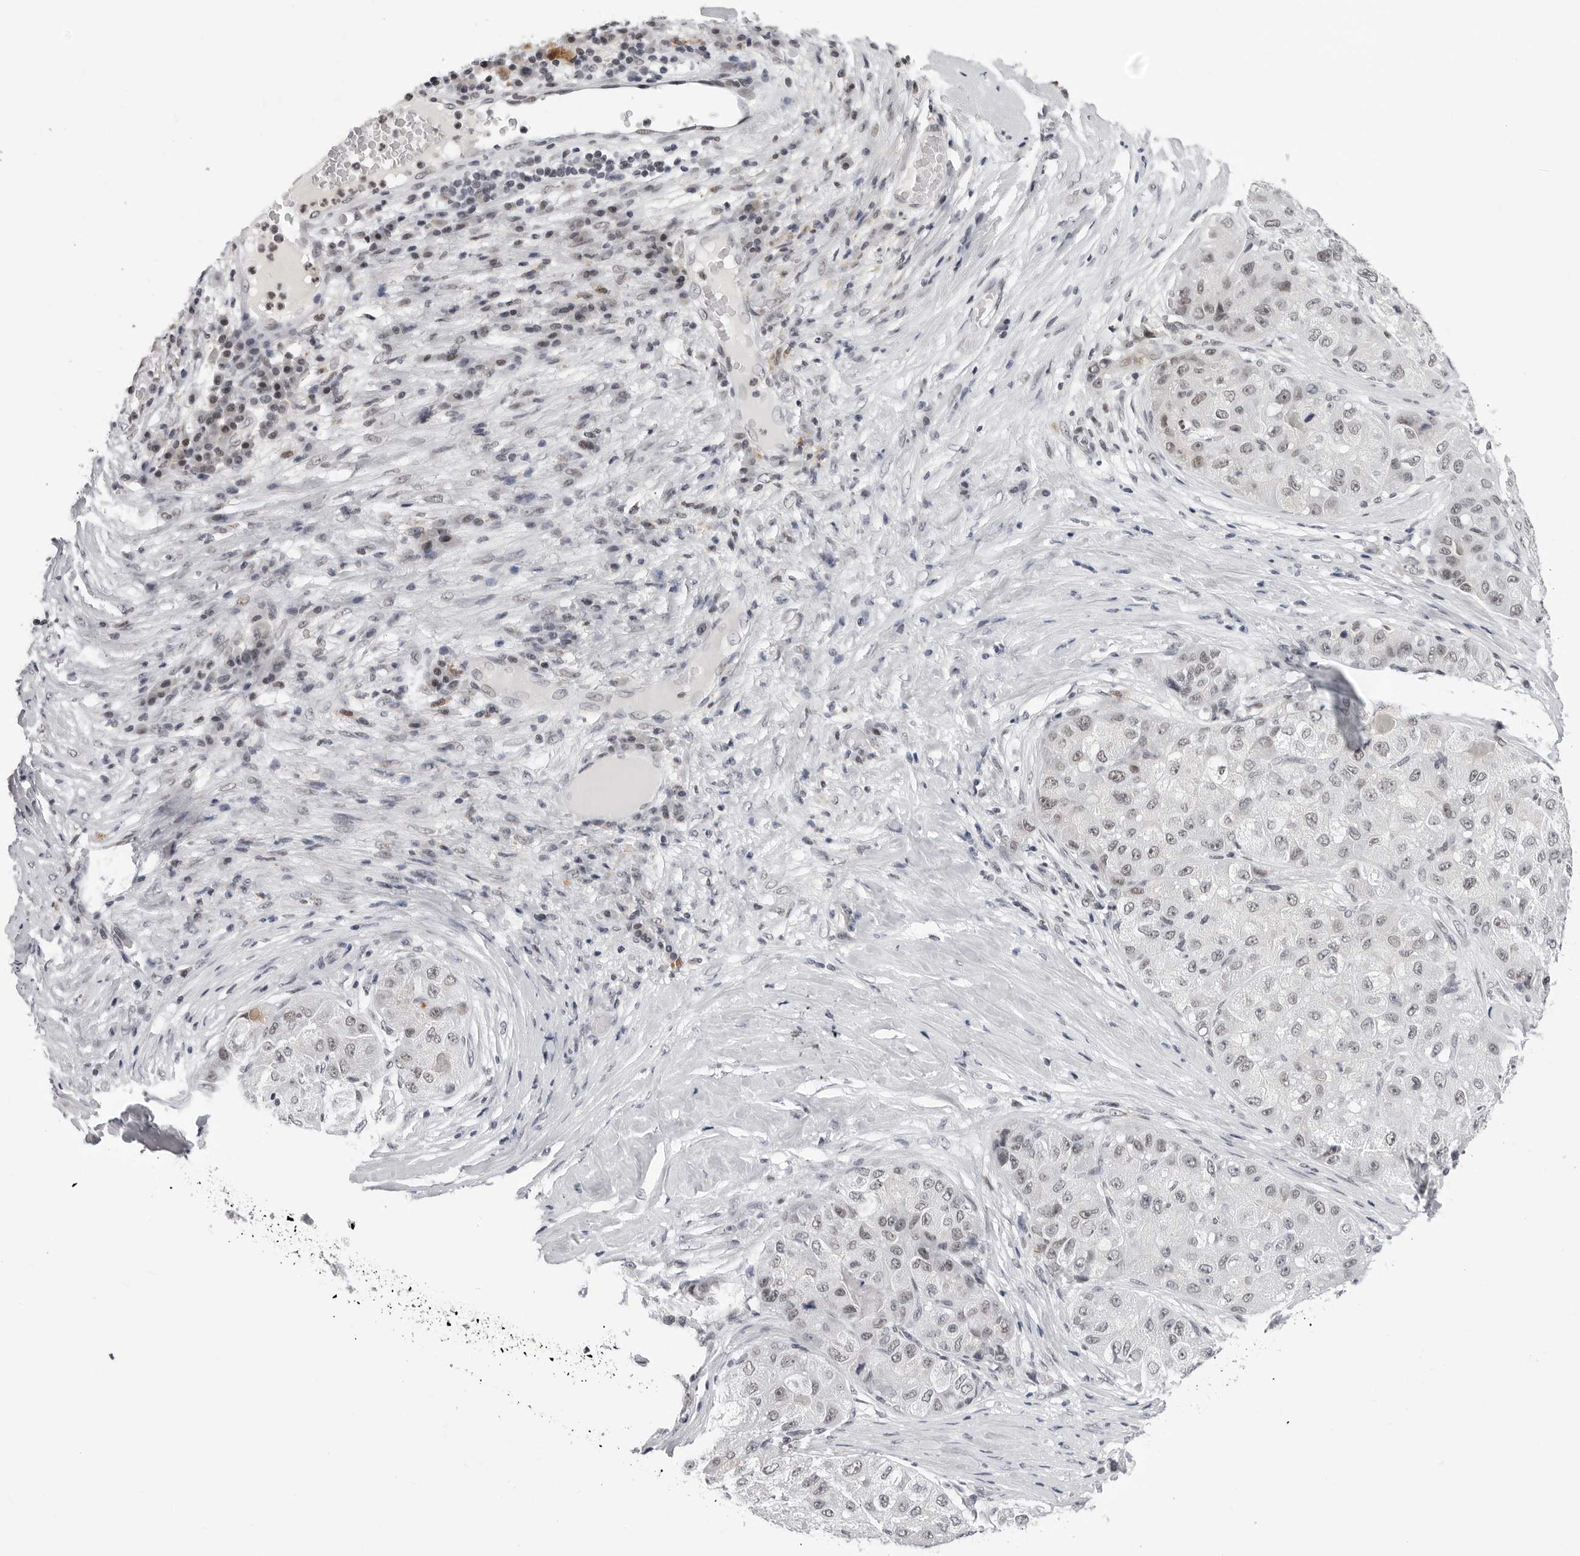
{"staining": {"intensity": "weak", "quantity": "25%-75%", "location": "nuclear"}, "tissue": "liver cancer", "cell_type": "Tumor cells", "image_type": "cancer", "snomed": [{"axis": "morphology", "description": "Carcinoma, Hepatocellular, NOS"}, {"axis": "topography", "description": "Liver"}], "caption": "This is an image of immunohistochemistry (IHC) staining of liver hepatocellular carcinoma, which shows weak staining in the nuclear of tumor cells.", "gene": "SF3B4", "patient": {"sex": "male", "age": 80}}